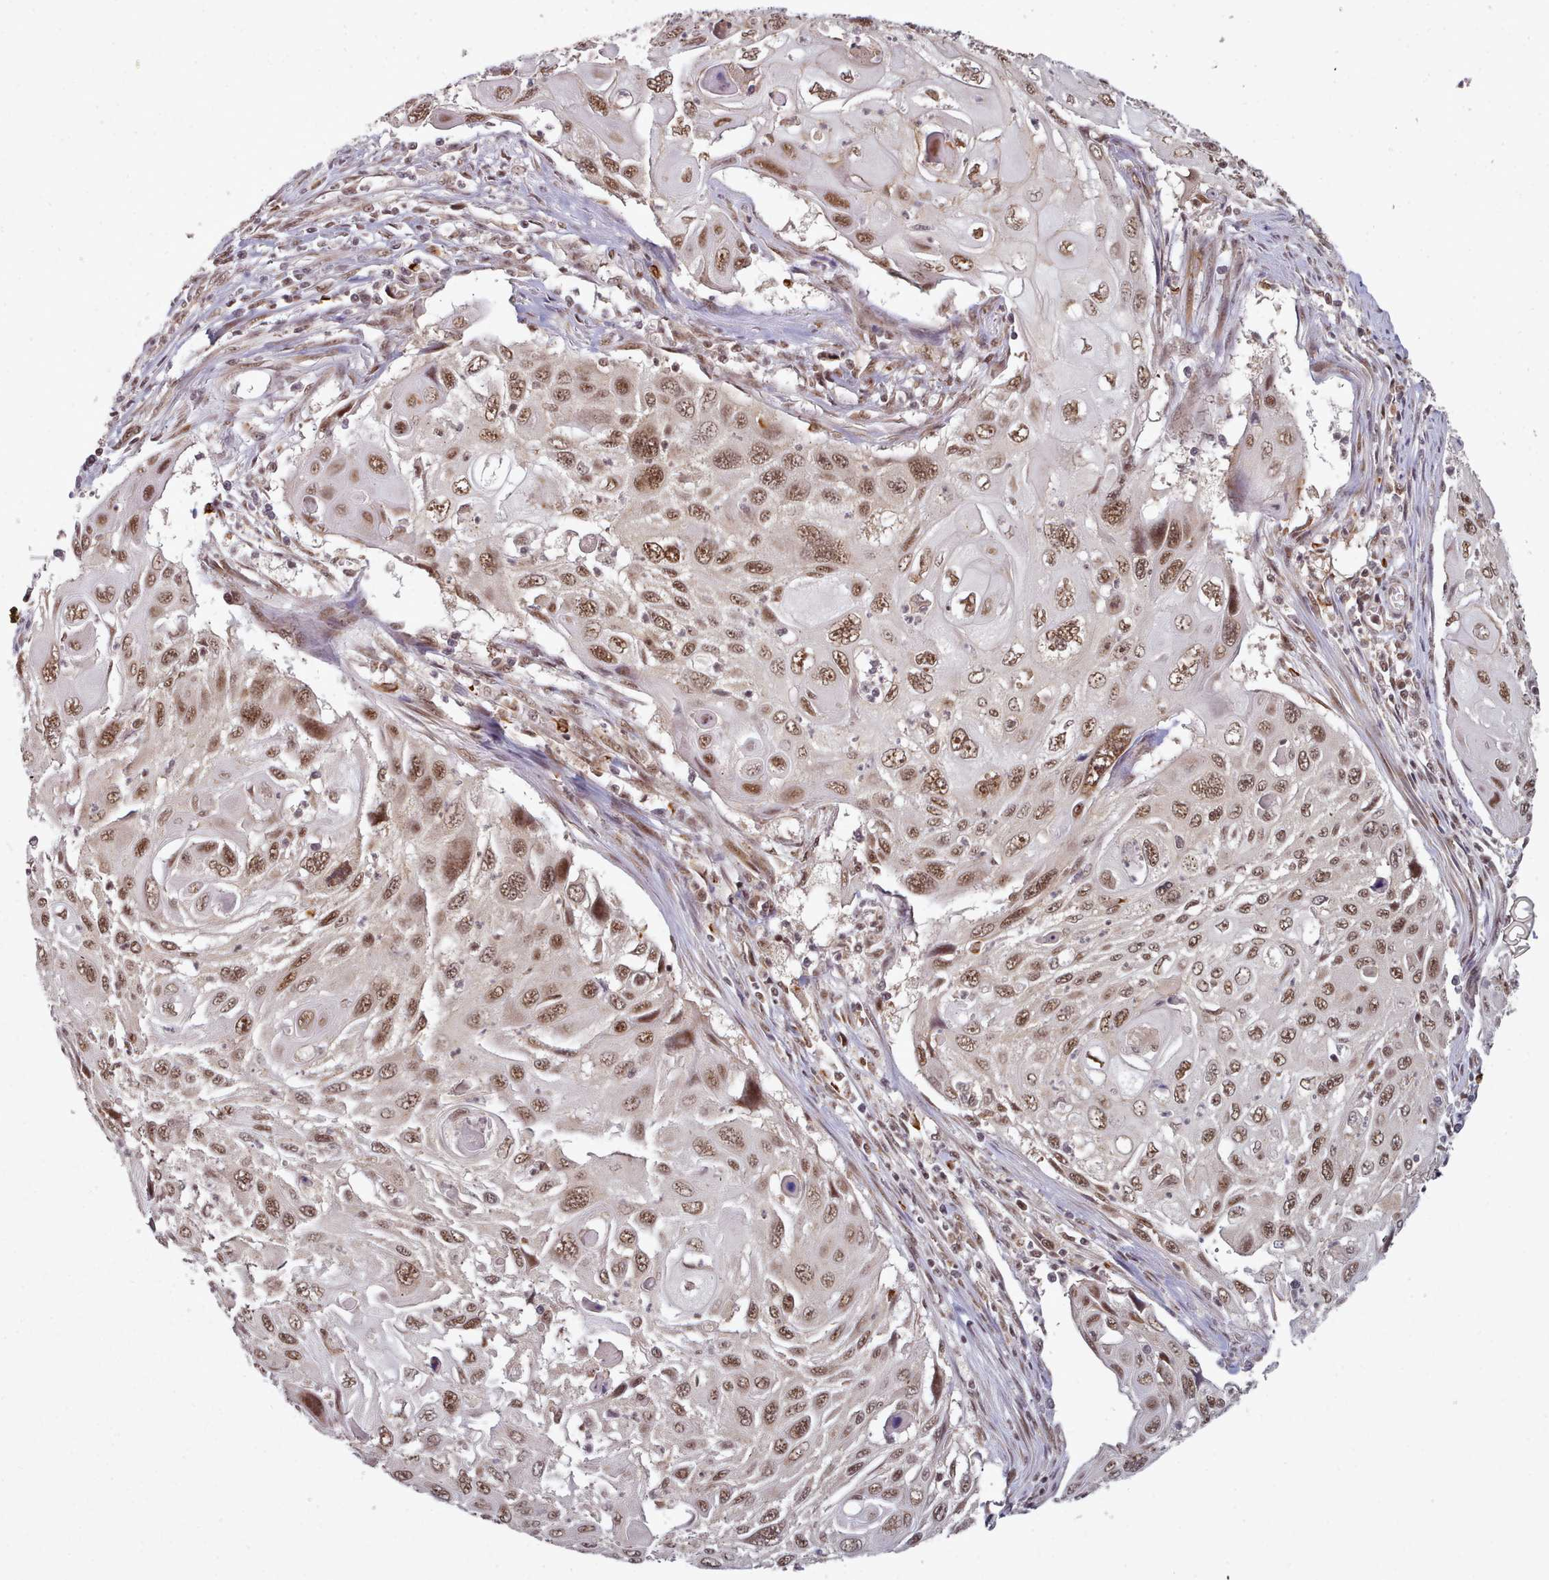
{"staining": {"intensity": "moderate", "quantity": ">75%", "location": "nuclear"}, "tissue": "cervical cancer", "cell_type": "Tumor cells", "image_type": "cancer", "snomed": [{"axis": "morphology", "description": "Squamous cell carcinoma, NOS"}, {"axis": "topography", "description": "Cervix"}], "caption": "Moderate nuclear protein staining is present in about >75% of tumor cells in cervical cancer (squamous cell carcinoma). The protein of interest is stained brown, and the nuclei are stained in blue (DAB IHC with brightfield microscopy, high magnification).", "gene": "DHX8", "patient": {"sex": "female", "age": 70}}